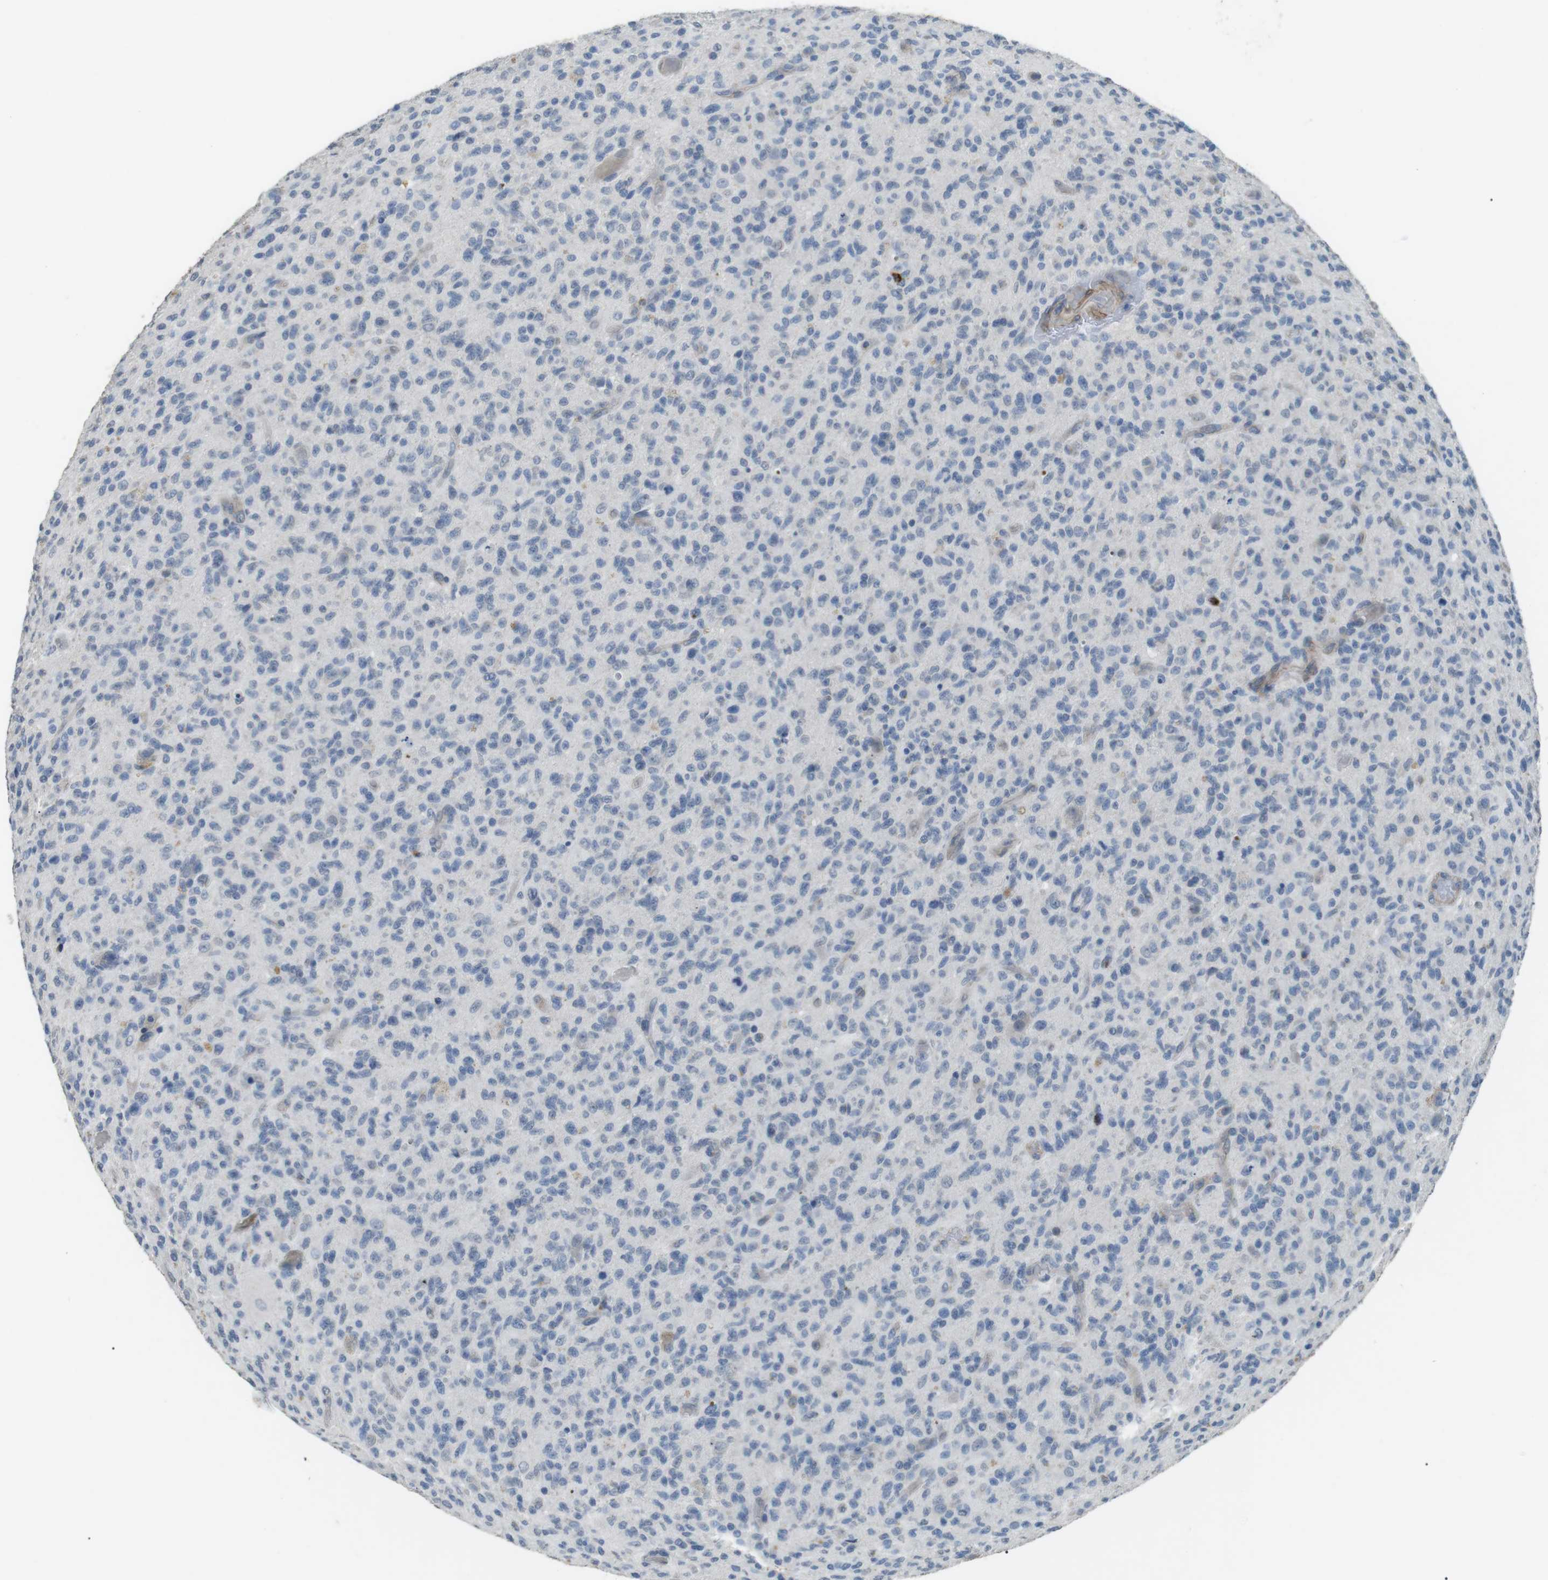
{"staining": {"intensity": "negative", "quantity": "none", "location": "none"}, "tissue": "glioma", "cell_type": "Tumor cells", "image_type": "cancer", "snomed": [{"axis": "morphology", "description": "Glioma, malignant, High grade"}, {"axis": "topography", "description": "Brain"}], "caption": "IHC photomicrograph of malignant high-grade glioma stained for a protein (brown), which exhibits no positivity in tumor cells.", "gene": "GZMM", "patient": {"sex": "male", "age": 71}}